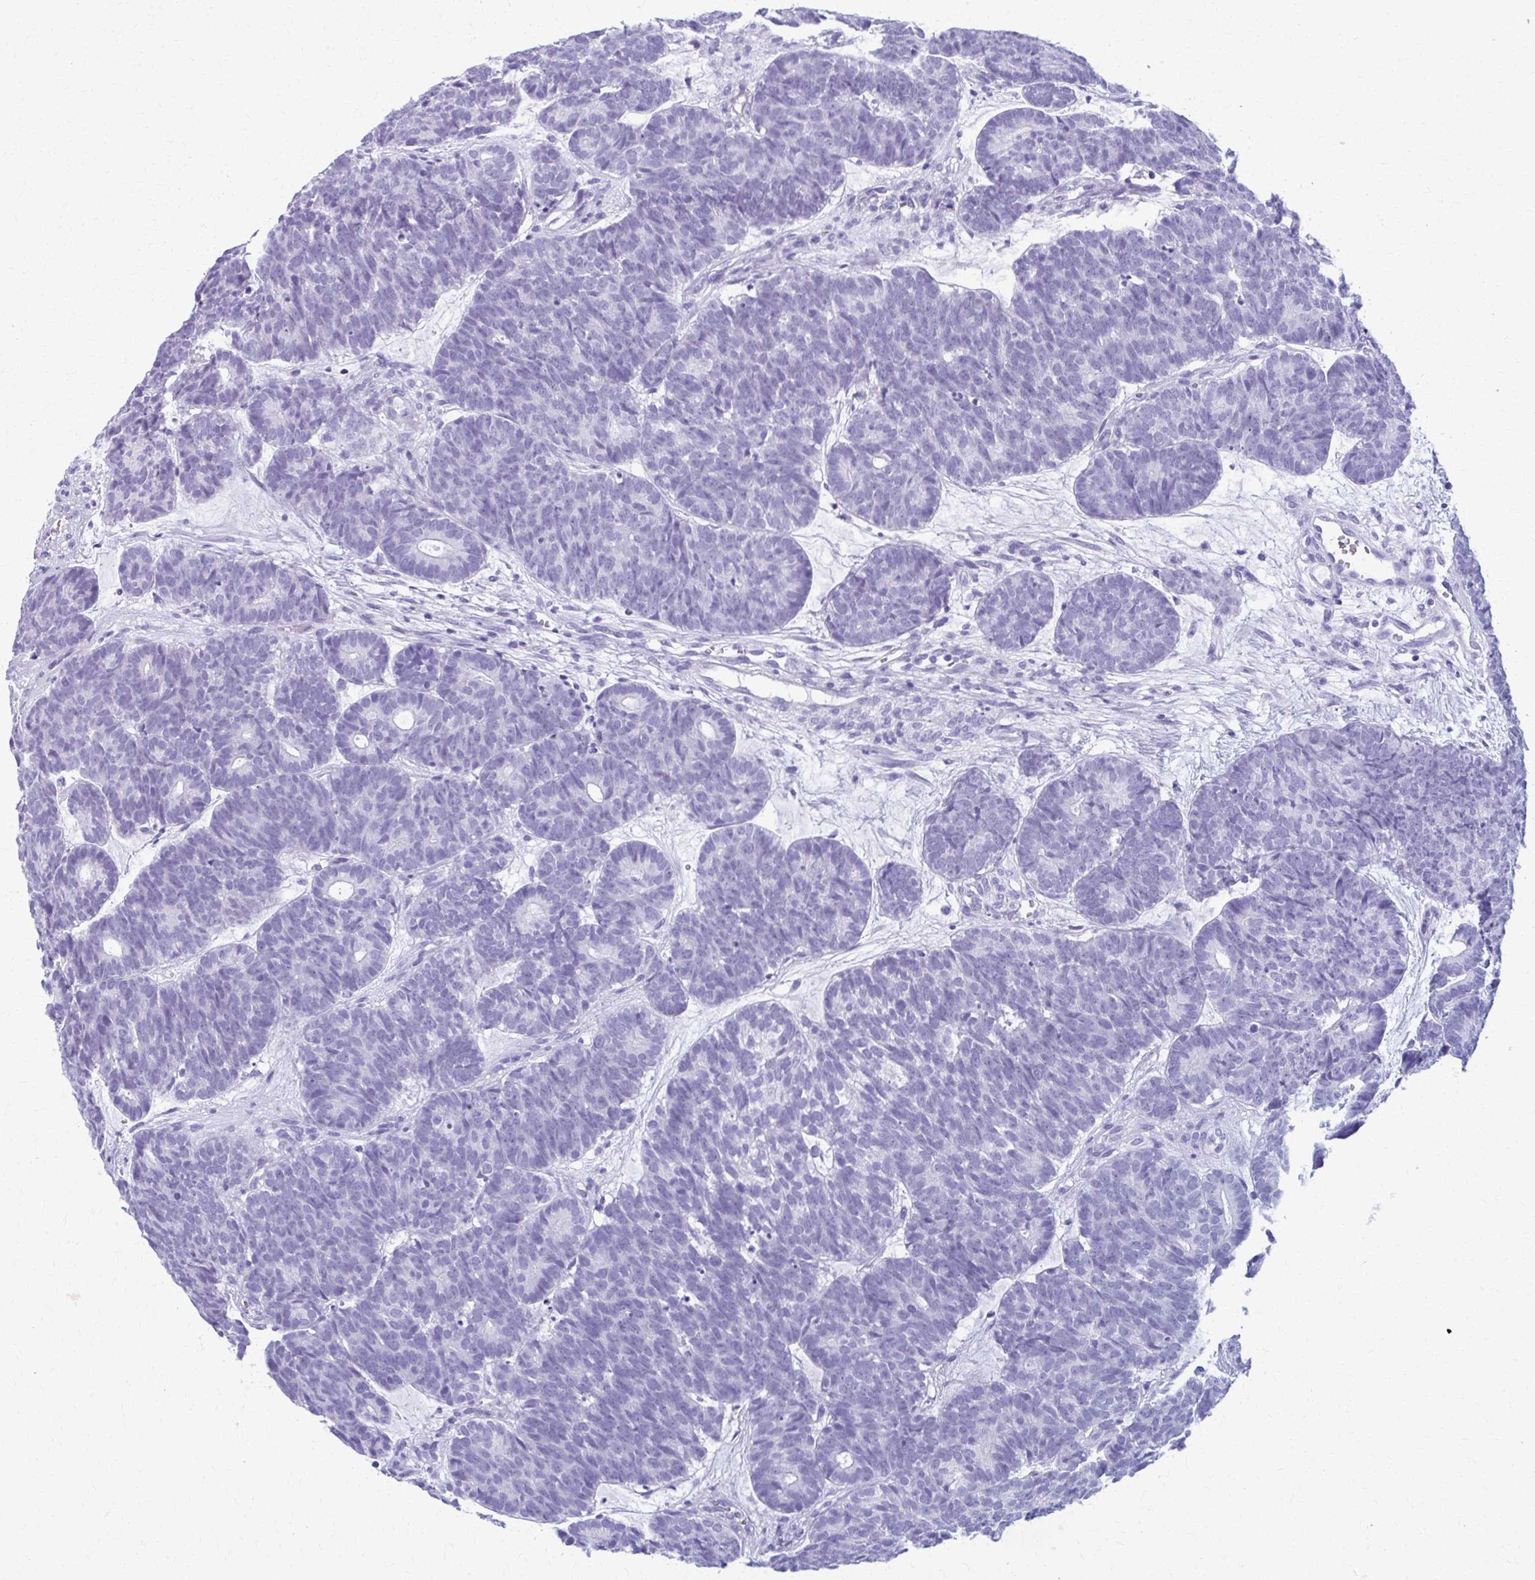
{"staining": {"intensity": "negative", "quantity": "none", "location": "none"}, "tissue": "head and neck cancer", "cell_type": "Tumor cells", "image_type": "cancer", "snomed": [{"axis": "morphology", "description": "Adenocarcinoma, NOS"}, {"axis": "topography", "description": "Head-Neck"}], "caption": "This is a image of immunohistochemistry (IHC) staining of adenocarcinoma (head and neck), which shows no positivity in tumor cells. (DAB immunohistochemistry visualized using brightfield microscopy, high magnification).", "gene": "MPLKIP", "patient": {"sex": "female", "age": 81}}